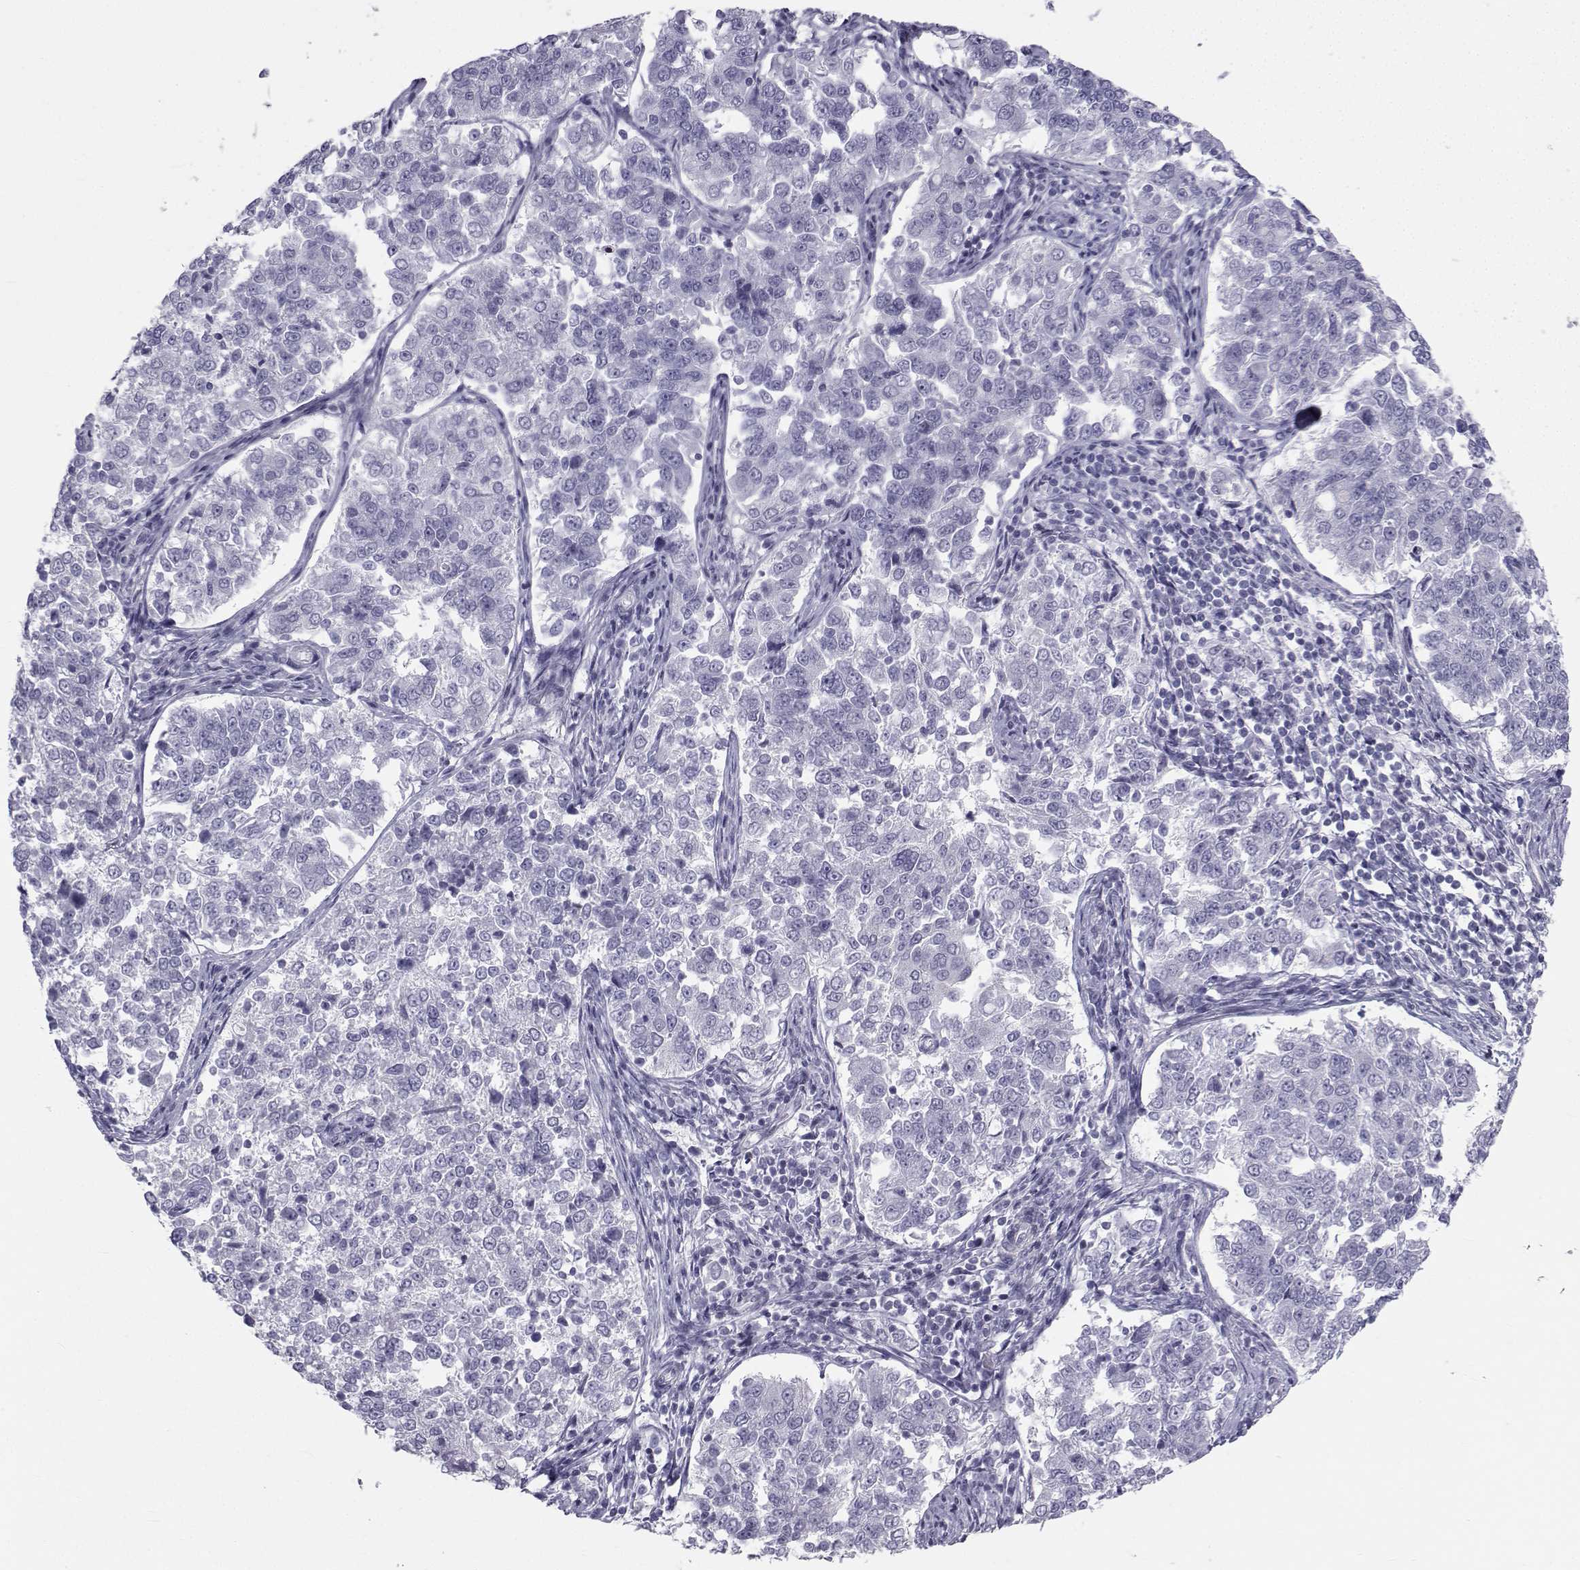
{"staining": {"intensity": "negative", "quantity": "none", "location": "none"}, "tissue": "endometrial cancer", "cell_type": "Tumor cells", "image_type": "cancer", "snomed": [{"axis": "morphology", "description": "Adenocarcinoma, NOS"}, {"axis": "topography", "description": "Endometrium"}], "caption": "IHC histopathology image of adenocarcinoma (endometrial) stained for a protein (brown), which exhibits no staining in tumor cells.", "gene": "SPANXD", "patient": {"sex": "female", "age": 43}}